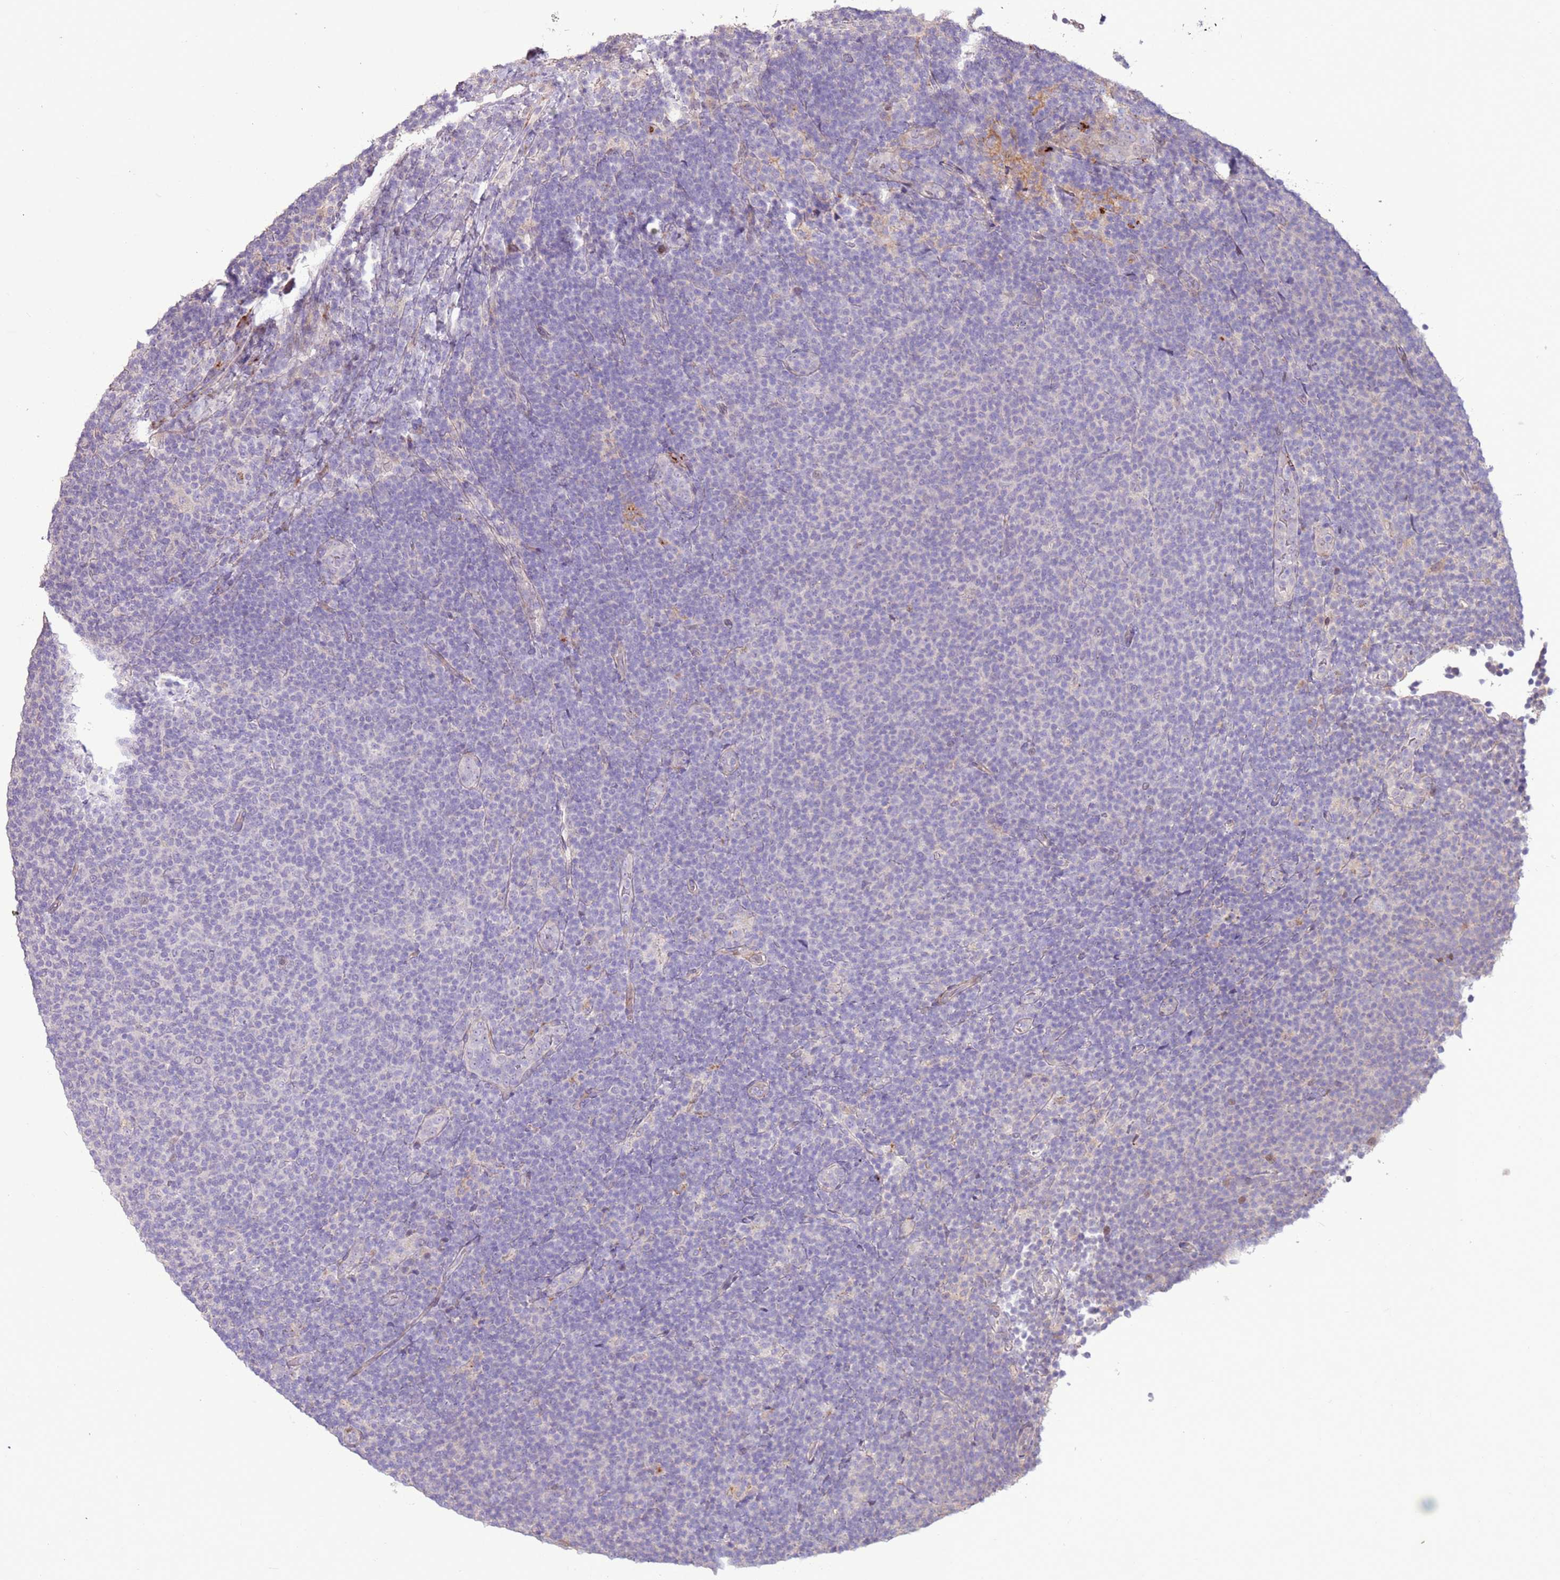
{"staining": {"intensity": "negative", "quantity": "none", "location": "none"}, "tissue": "lymphoma", "cell_type": "Tumor cells", "image_type": "cancer", "snomed": [{"axis": "morphology", "description": "Malignant lymphoma, non-Hodgkin's type, Low grade"}, {"axis": "topography", "description": "Lymph node"}], "caption": "Immunohistochemistry (IHC) photomicrograph of neoplastic tissue: lymphoma stained with DAB exhibits no significant protein expression in tumor cells. (Stains: DAB IHC with hematoxylin counter stain, Microscopy: brightfield microscopy at high magnification).", "gene": "LGI4", "patient": {"sex": "male", "age": 66}}